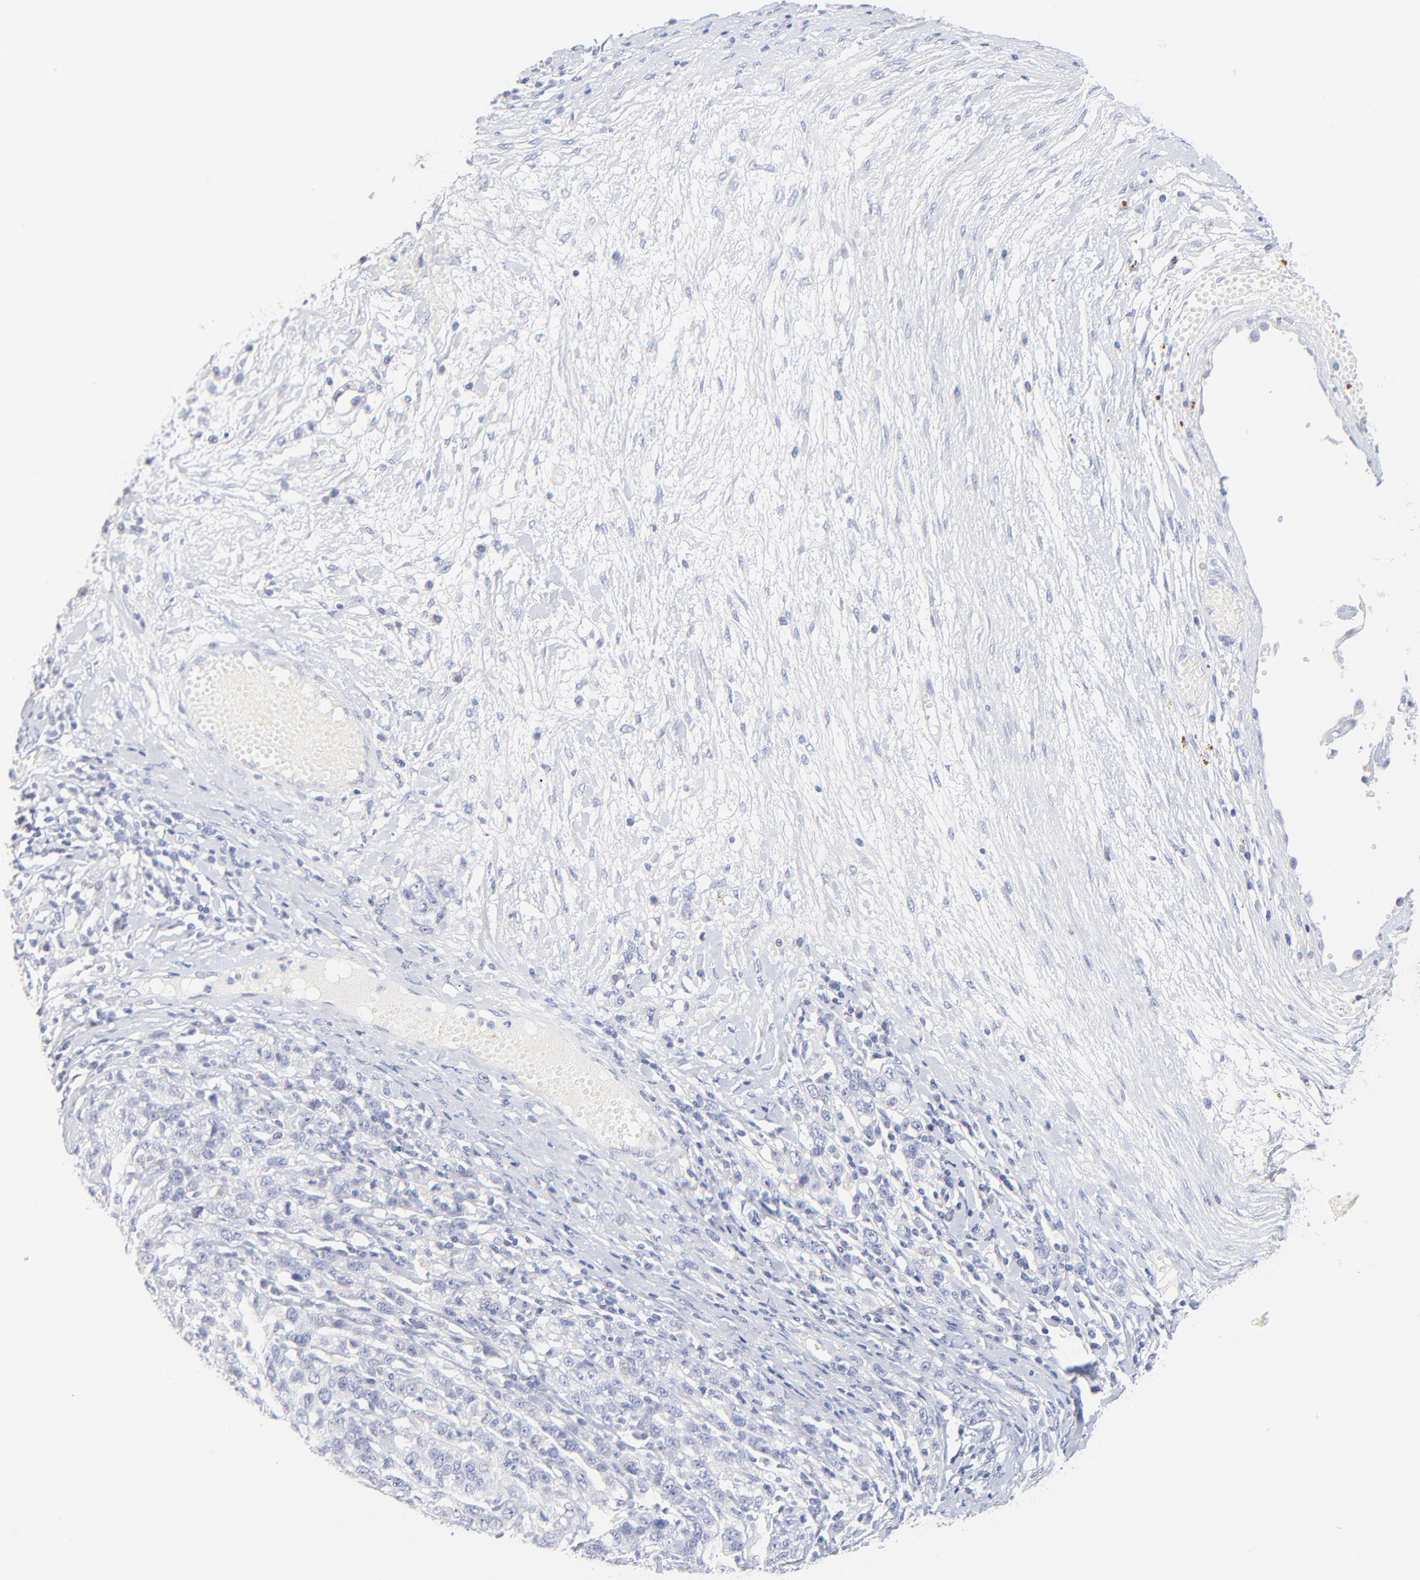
{"staining": {"intensity": "negative", "quantity": "none", "location": "none"}, "tissue": "ovarian cancer", "cell_type": "Tumor cells", "image_type": "cancer", "snomed": [{"axis": "morphology", "description": "Cystadenocarcinoma, serous, NOS"}, {"axis": "topography", "description": "Ovary"}], "caption": "Protein analysis of ovarian cancer demonstrates no significant staining in tumor cells.", "gene": "SULT4A1", "patient": {"sex": "female", "age": 71}}